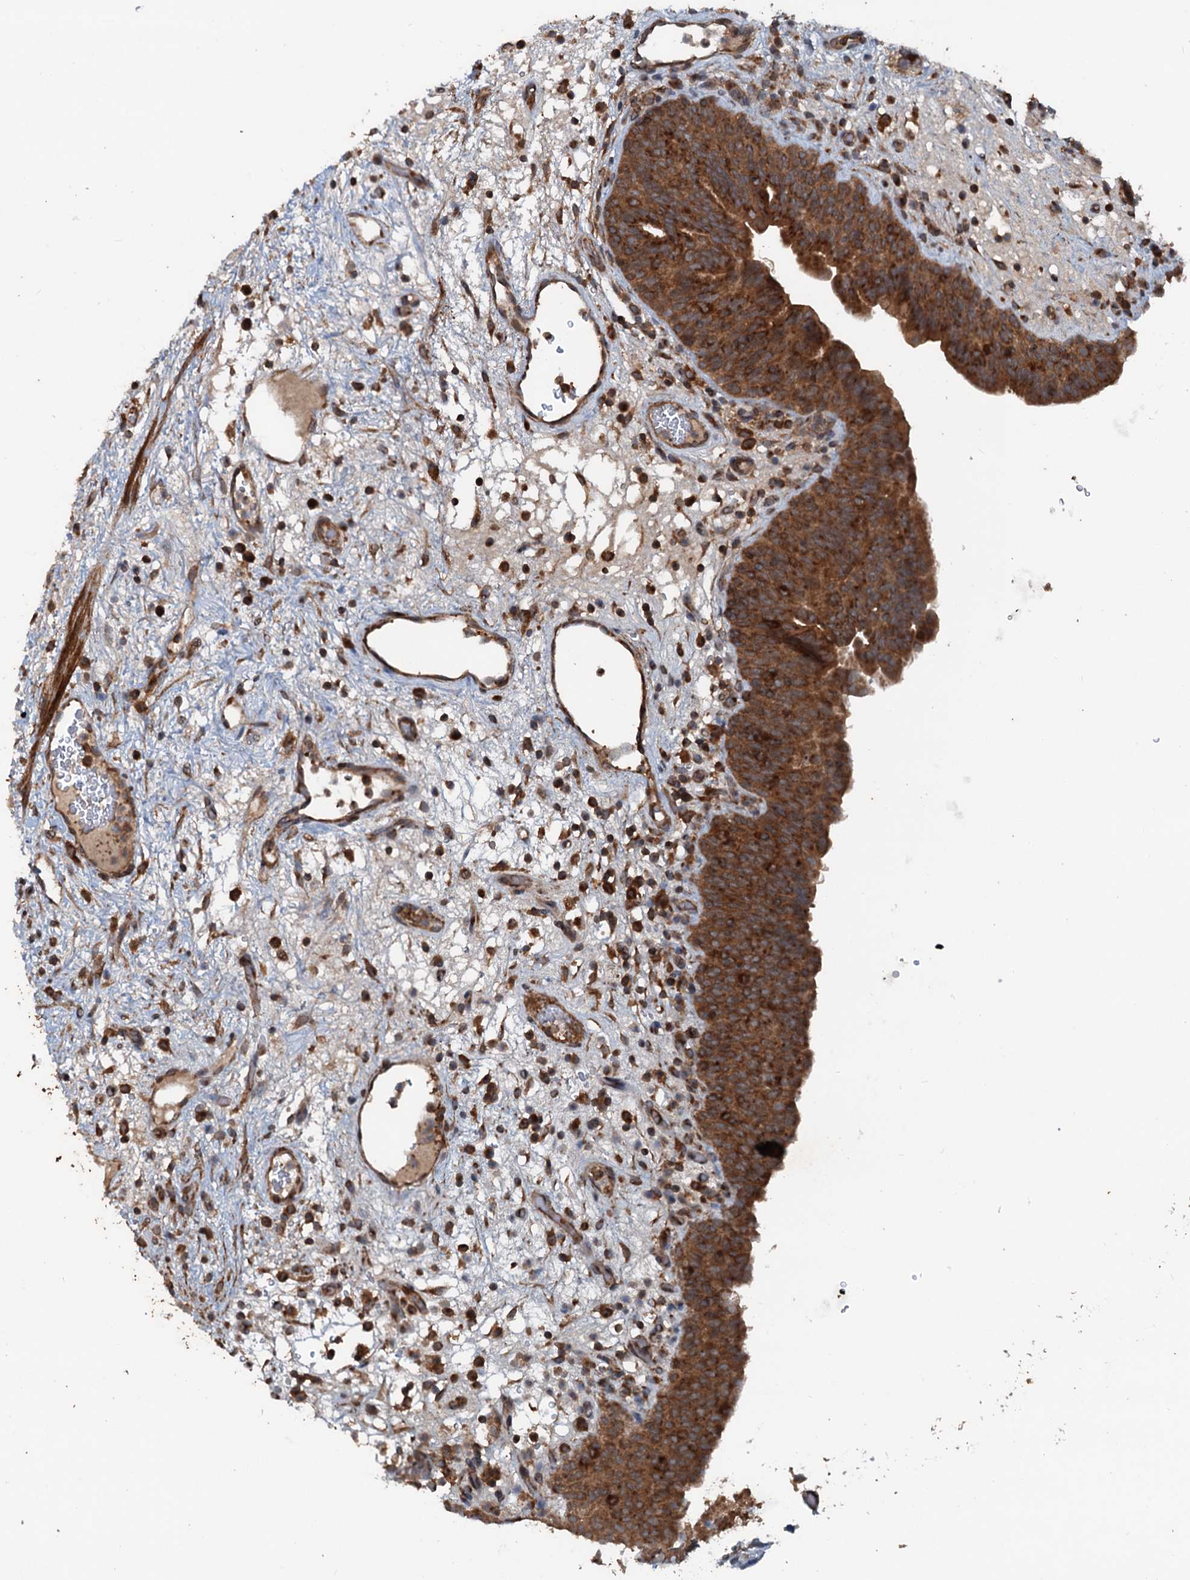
{"staining": {"intensity": "strong", "quantity": ">75%", "location": "cytoplasmic/membranous"}, "tissue": "urinary bladder", "cell_type": "Urothelial cells", "image_type": "normal", "snomed": [{"axis": "morphology", "description": "Normal tissue, NOS"}, {"axis": "topography", "description": "Urinary bladder"}], "caption": "Unremarkable urinary bladder was stained to show a protein in brown. There is high levels of strong cytoplasmic/membranous positivity in approximately >75% of urothelial cells.", "gene": "TEDC1", "patient": {"sex": "male", "age": 71}}